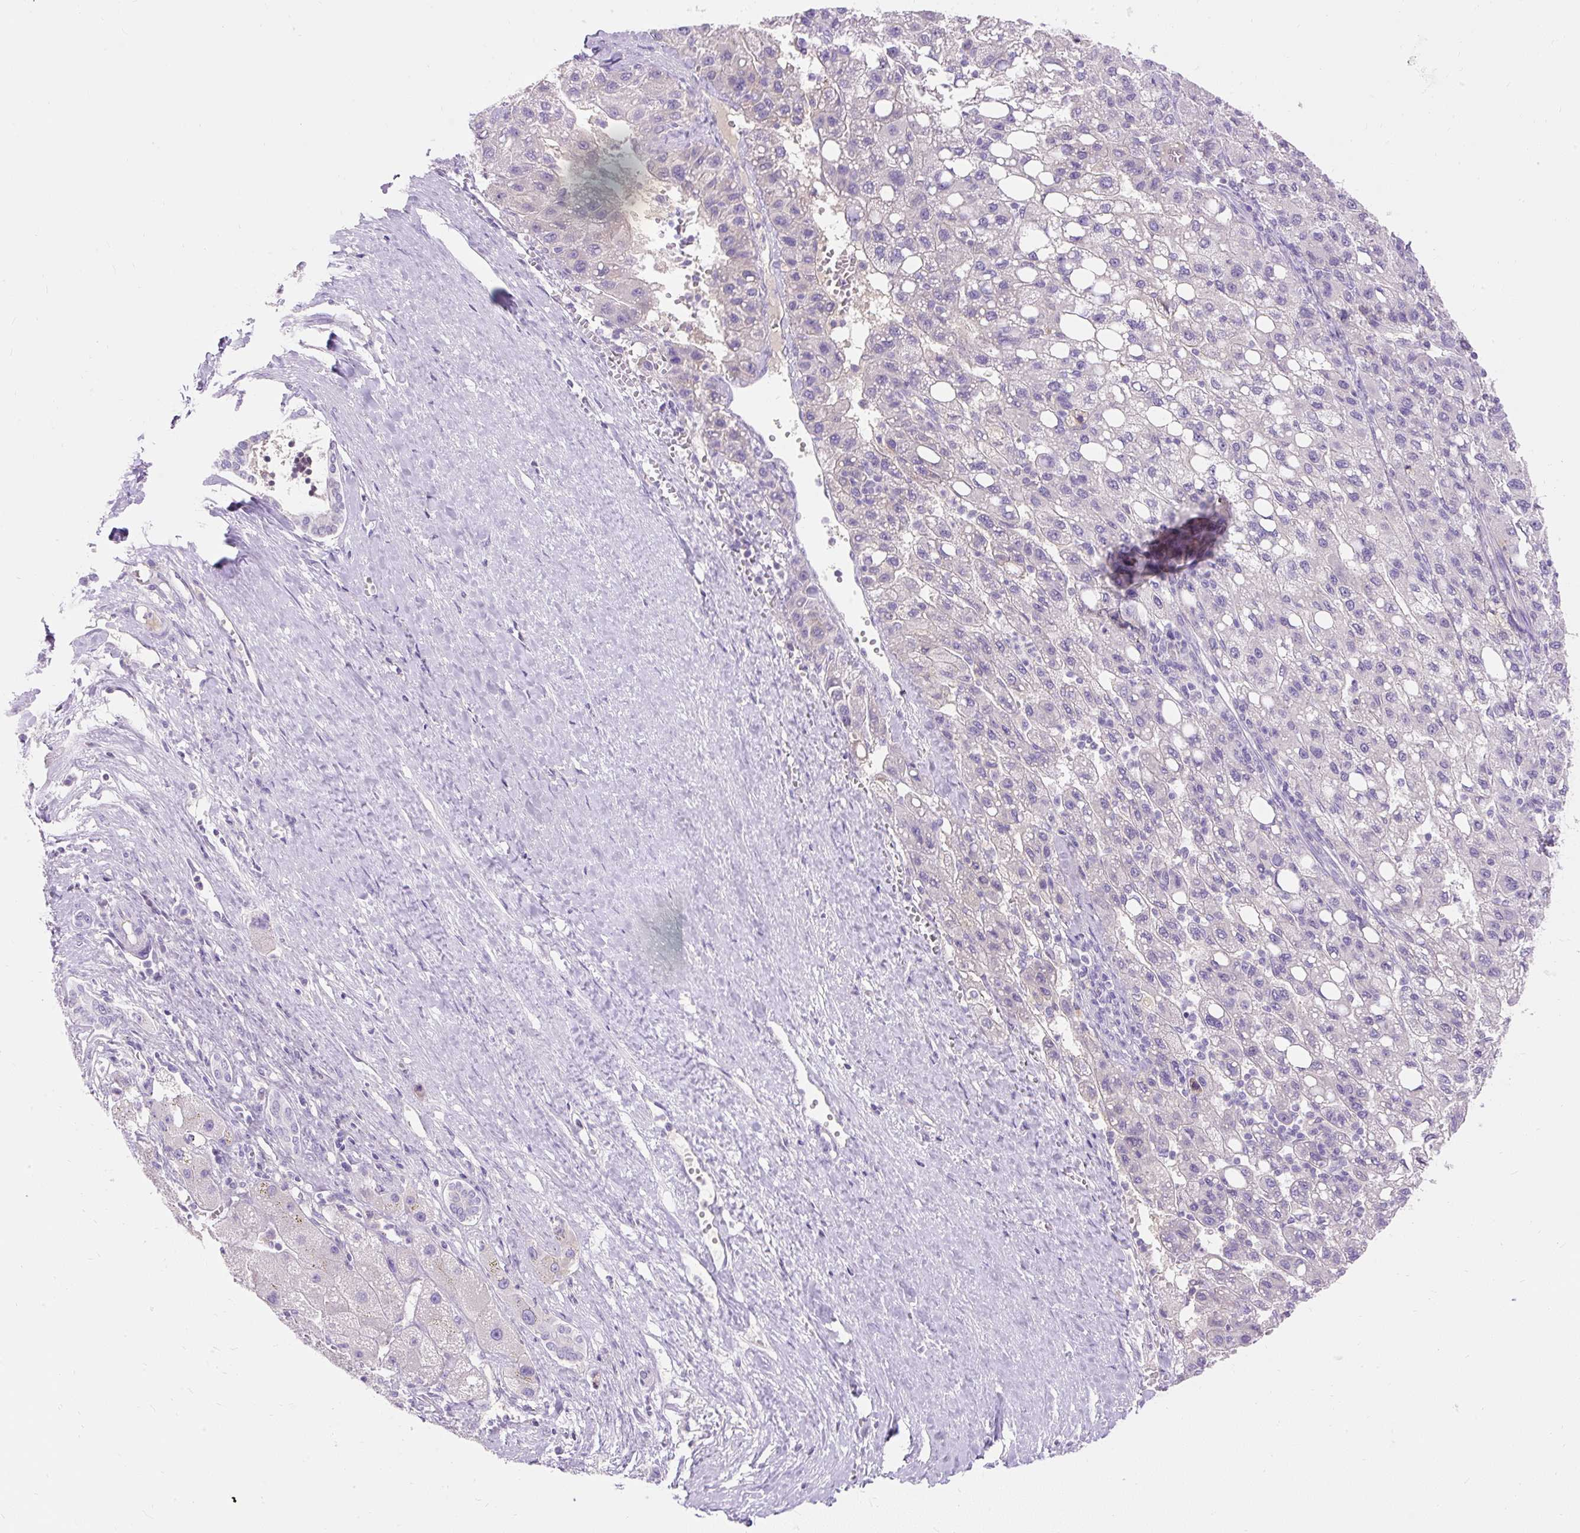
{"staining": {"intensity": "negative", "quantity": "none", "location": "none"}, "tissue": "liver cancer", "cell_type": "Tumor cells", "image_type": "cancer", "snomed": [{"axis": "morphology", "description": "Carcinoma, Hepatocellular, NOS"}, {"axis": "topography", "description": "Liver"}], "caption": "DAB (3,3'-diaminobenzidine) immunohistochemical staining of human liver cancer displays no significant positivity in tumor cells.", "gene": "TMEM150C", "patient": {"sex": "female", "age": 82}}